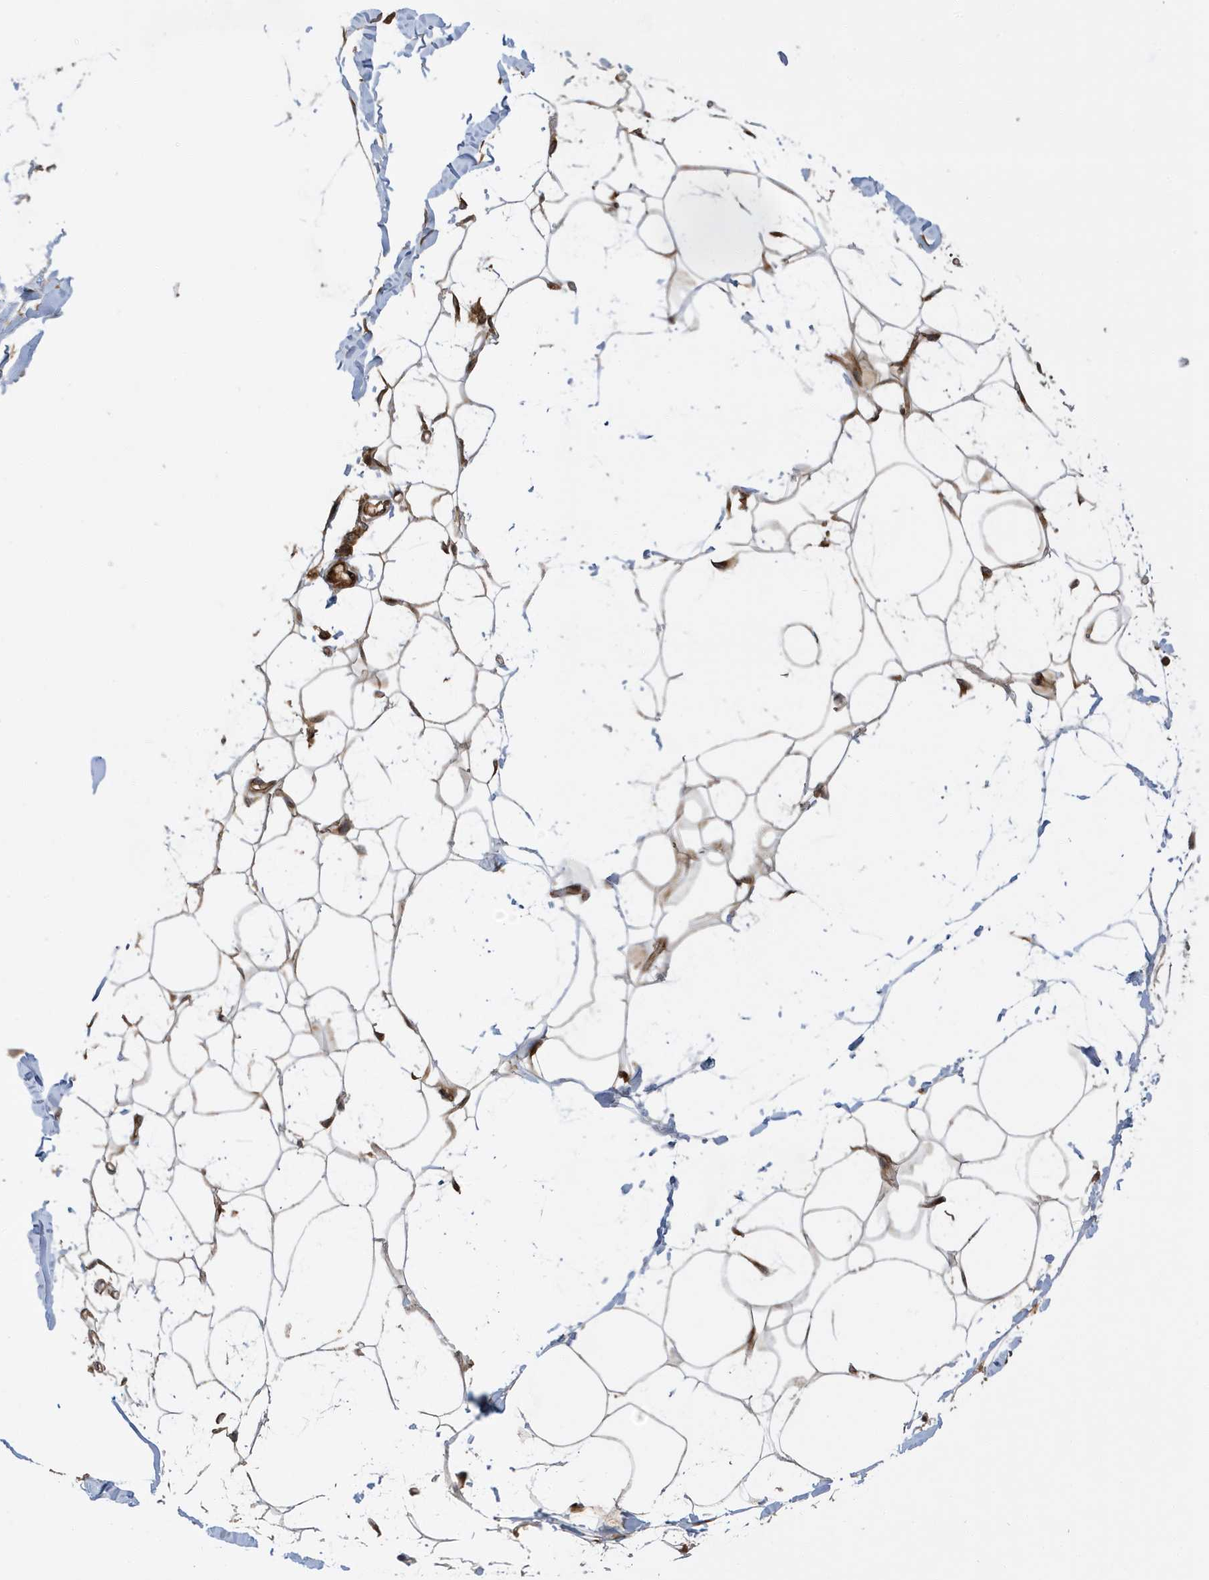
{"staining": {"intensity": "moderate", "quantity": ">75%", "location": "cytoplasmic/membranous"}, "tissue": "breast", "cell_type": "Adipocytes", "image_type": "normal", "snomed": [{"axis": "morphology", "description": "Normal tissue, NOS"}, {"axis": "topography", "description": "Breast"}], "caption": "Protein expression analysis of normal human breast reveals moderate cytoplasmic/membranous staining in approximately >75% of adipocytes. (brown staining indicates protein expression, while blue staining denotes nuclei).", "gene": "LAPTM4A", "patient": {"sex": "female", "age": 27}}